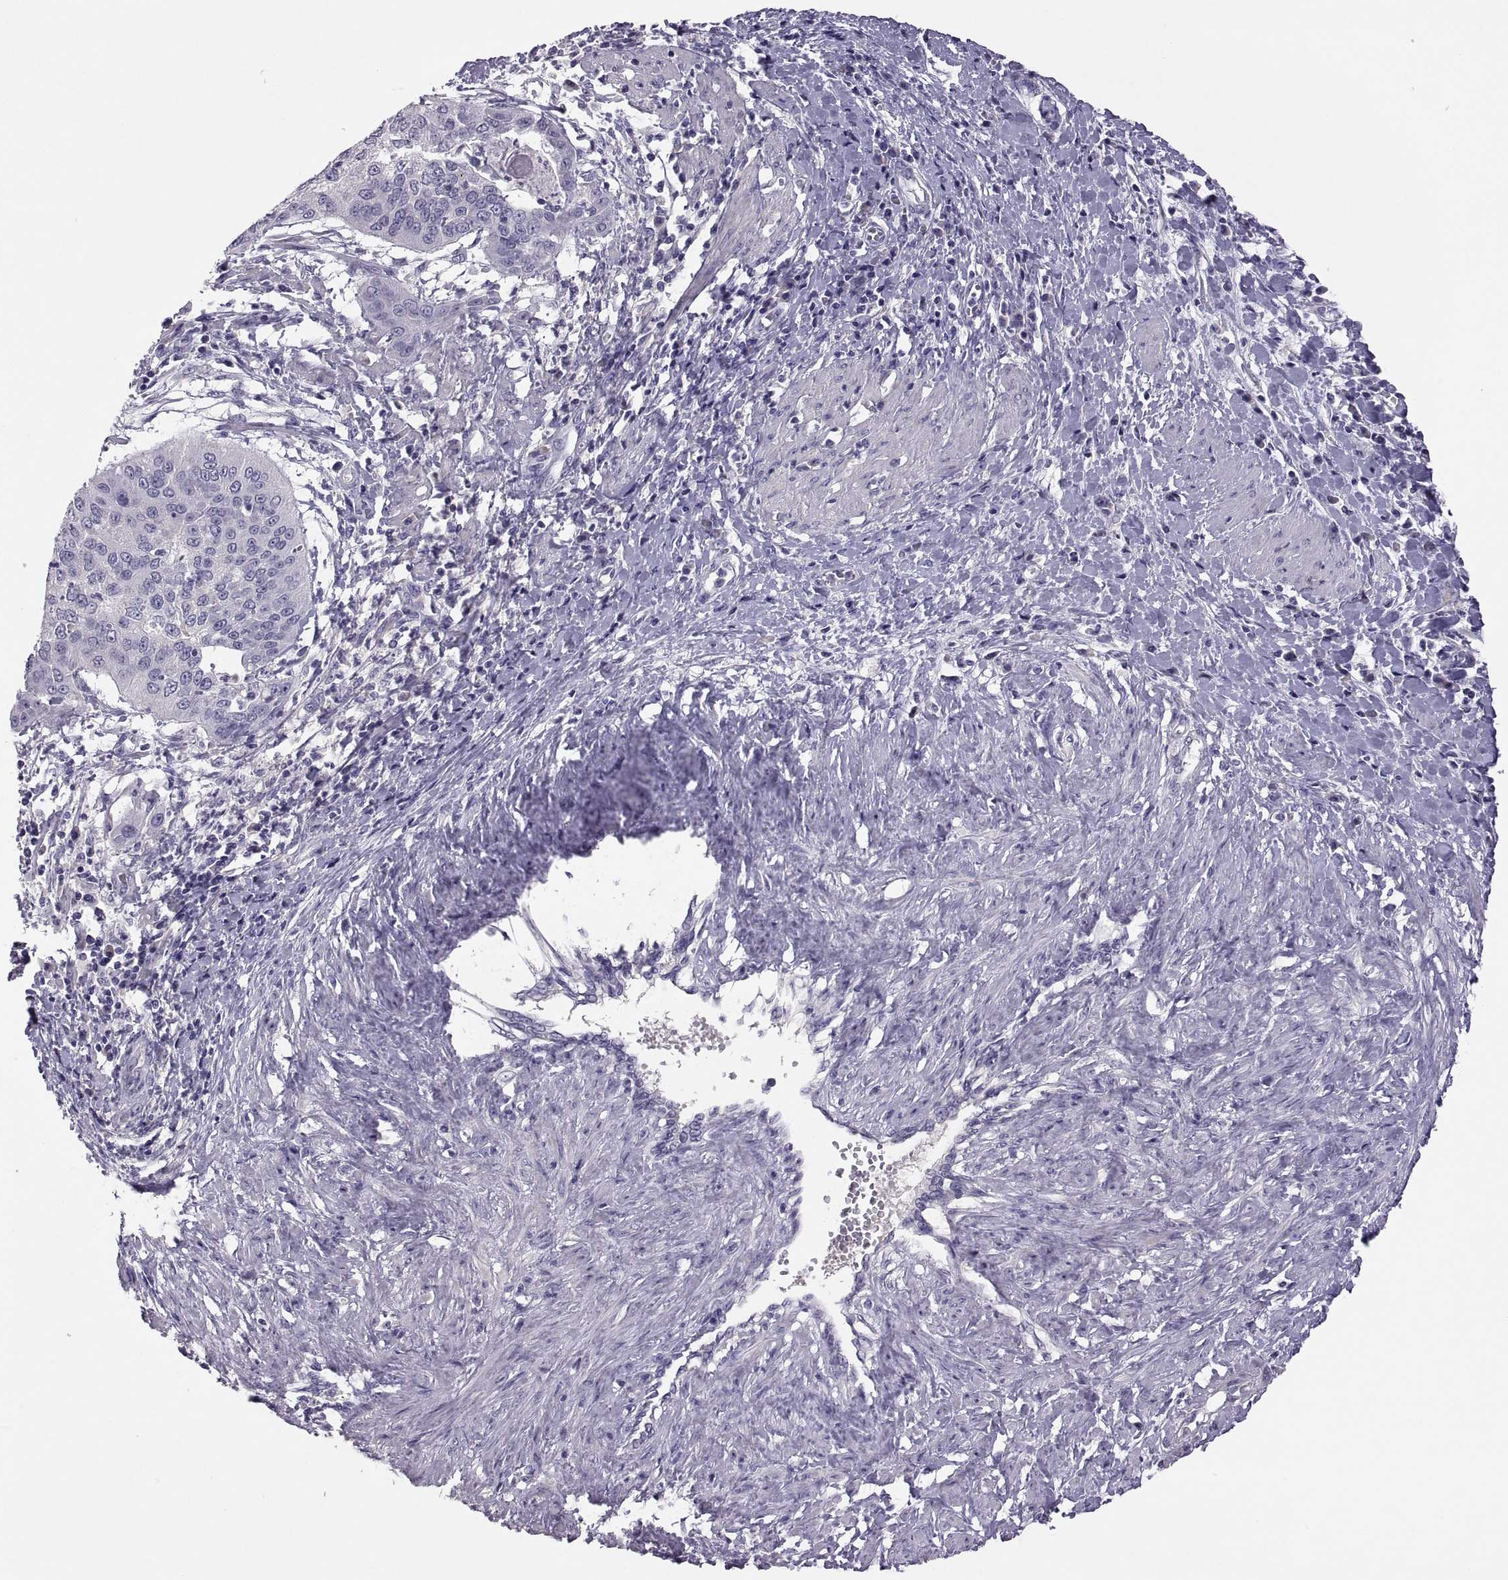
{"staining": {"intensity": "negative", "quantity": "none", "location": "none"}, "tissue": "cervical cancer", "cell_type": "Tumor cells", "image_type": "cancer", "snomed": [{"axis": "morphology", "description": "Squamous cell carcinoma, NOS"}, {"axis": "topography", "description": "Cervix"}], "caption": "Squamous cell carcinoma (cervical) was stained to show a protein in brown. There is no significant staining in tumor cells.", "gene": "TBX19", "patient": {"sex": "female", "age": 39}}